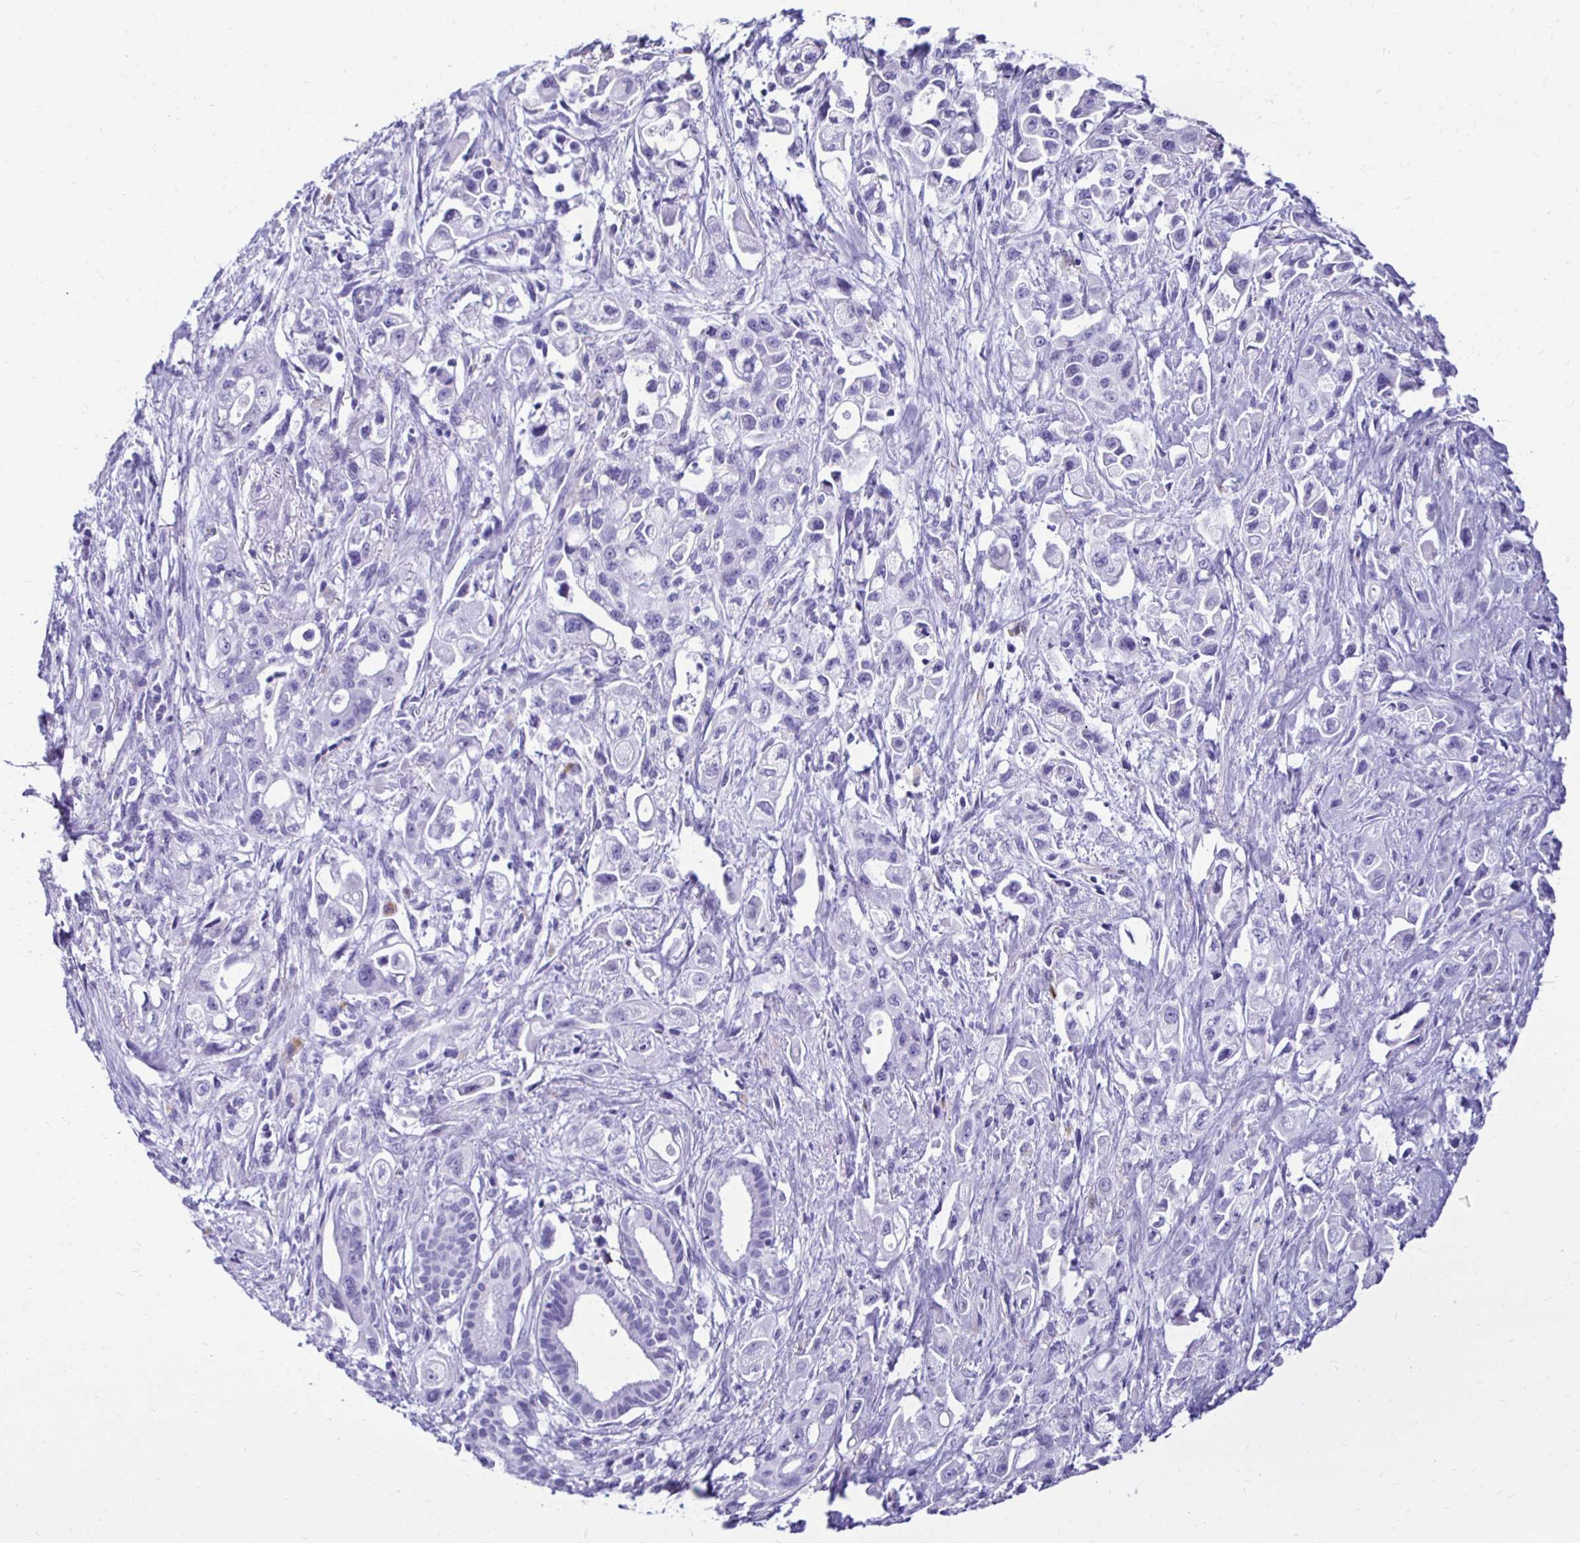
{"staining": {"intensity": "negative", "quantity": "none", "location": "none"}, "tissue": "pancreatic cancer", "cell_type": "Tumor cells", "image_type": "cancer", "snomed": [{"axis": "morphology", "description": "Adenocarcinoma, NOS"}, {"axis": "topography", "description": "Pancreas"}], "caption": "High power microscopy histopathology image of an IHC photomicrograph of pancreatic adenocarcinoma, revealing no significant positivity in tumor cells. The staining is performed using DAB brown chromogen with nuclei counter-stained in using hematoxylin.", "gene": "CST5", "patient": {"sex": "female", "age": 66}}